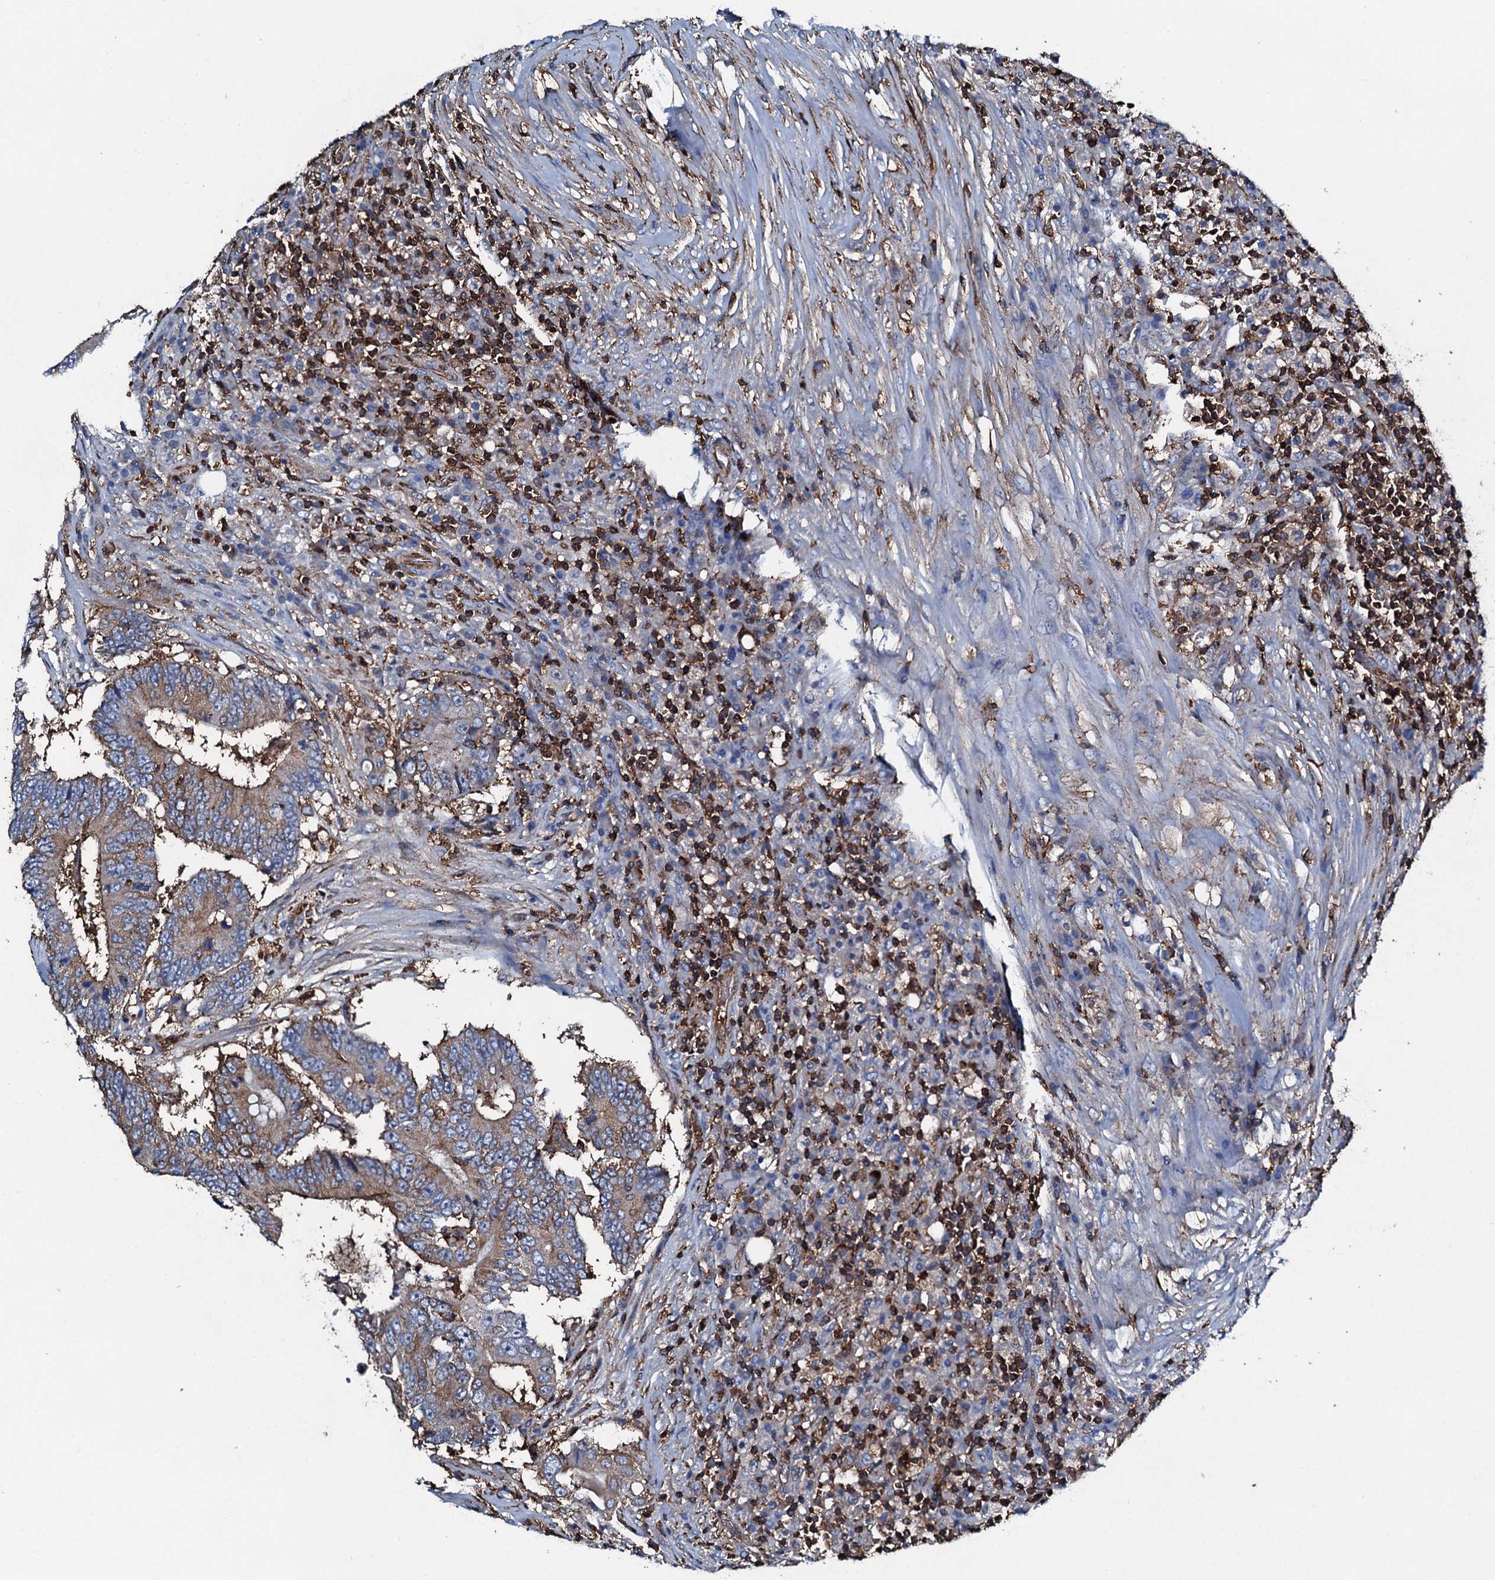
{"staining": {"intensity": "weak", "quantity": ">75%", "location": "cytoplasmic/membranous"}, "tissue": "colorectal cancer", "cell_type": "Tumor cells", "image_type": "cancer", "snomed": [{"axis": "morphology", "description": "Adenocarcinoma, NOS"}, {"axis": "topography", "description": "Colon"}], "caption": "Protein analysis of colorectal adenocarcinoma tissue exhibits weak cytoplasmic/membranous staining in approximately >75% of tumor cells. The protein is stained brown, and the nuclei are stained in blue (DAB IHC with brightfield microscopy, high magnification).", "gene": "MS4A4E", "patient": {"sex": "male", "age": 83}}